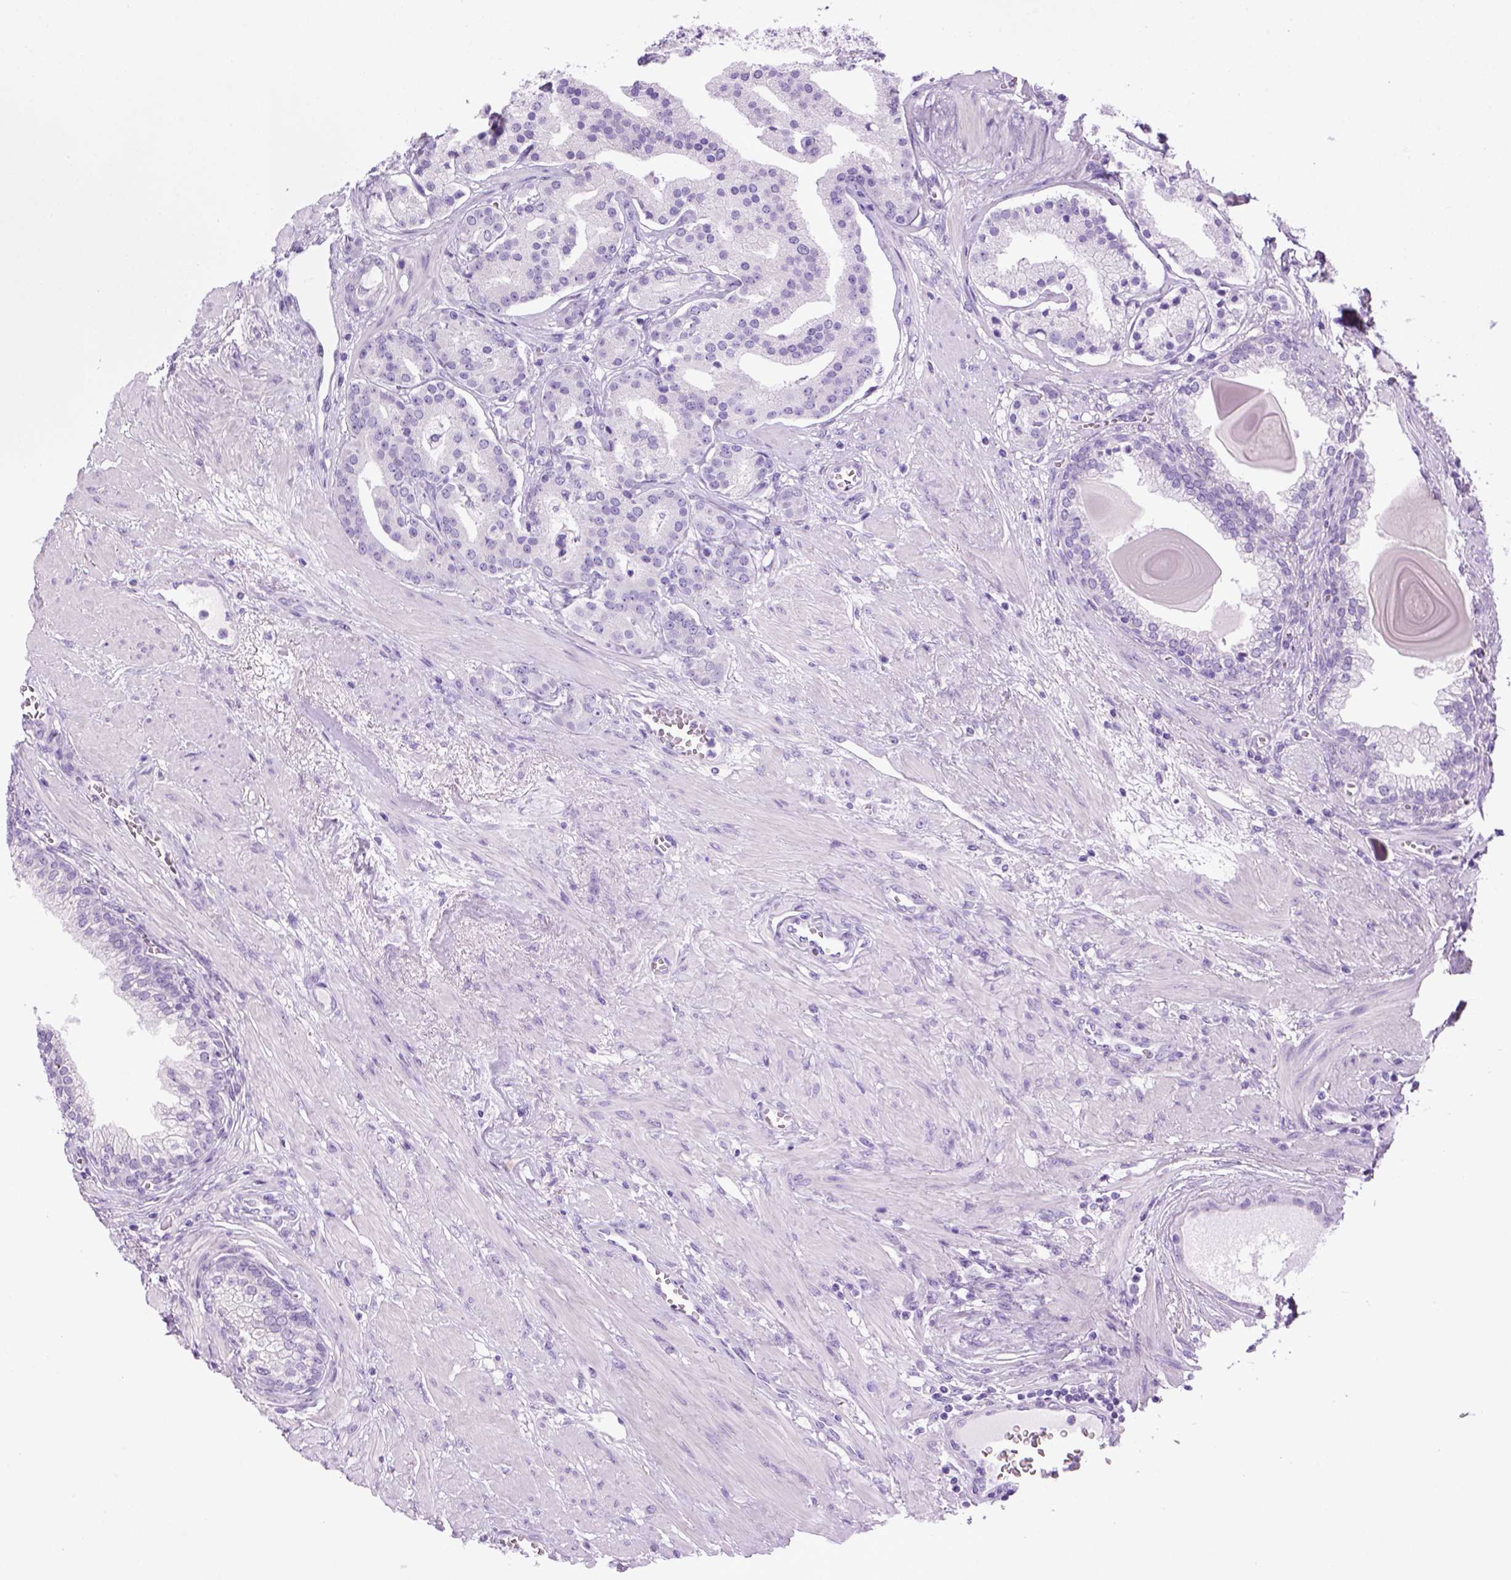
{"staining": {"intensity": "negative", "quantity": "none", "location": "none"}, "tissue": "prostate cancer", "cell_type": "Tumor cells", "image_type": "cancer", "snomed": [{"axis": "morphology", "description": "Adenocarcinoma, NOS"}, {"axis": "topography", "description": "Prostate"}], "caption": "High power microscopy histopathology image of an immunohistochemistry (IHC) histopathology image of adenocarcinoma (prostate), revealing no significant expression in tumor cells. (DAB immunohistochemistry with hematoxylin counter stain).", "gene": "SGCG", "patient": {"sex": "male", "age": 69}}